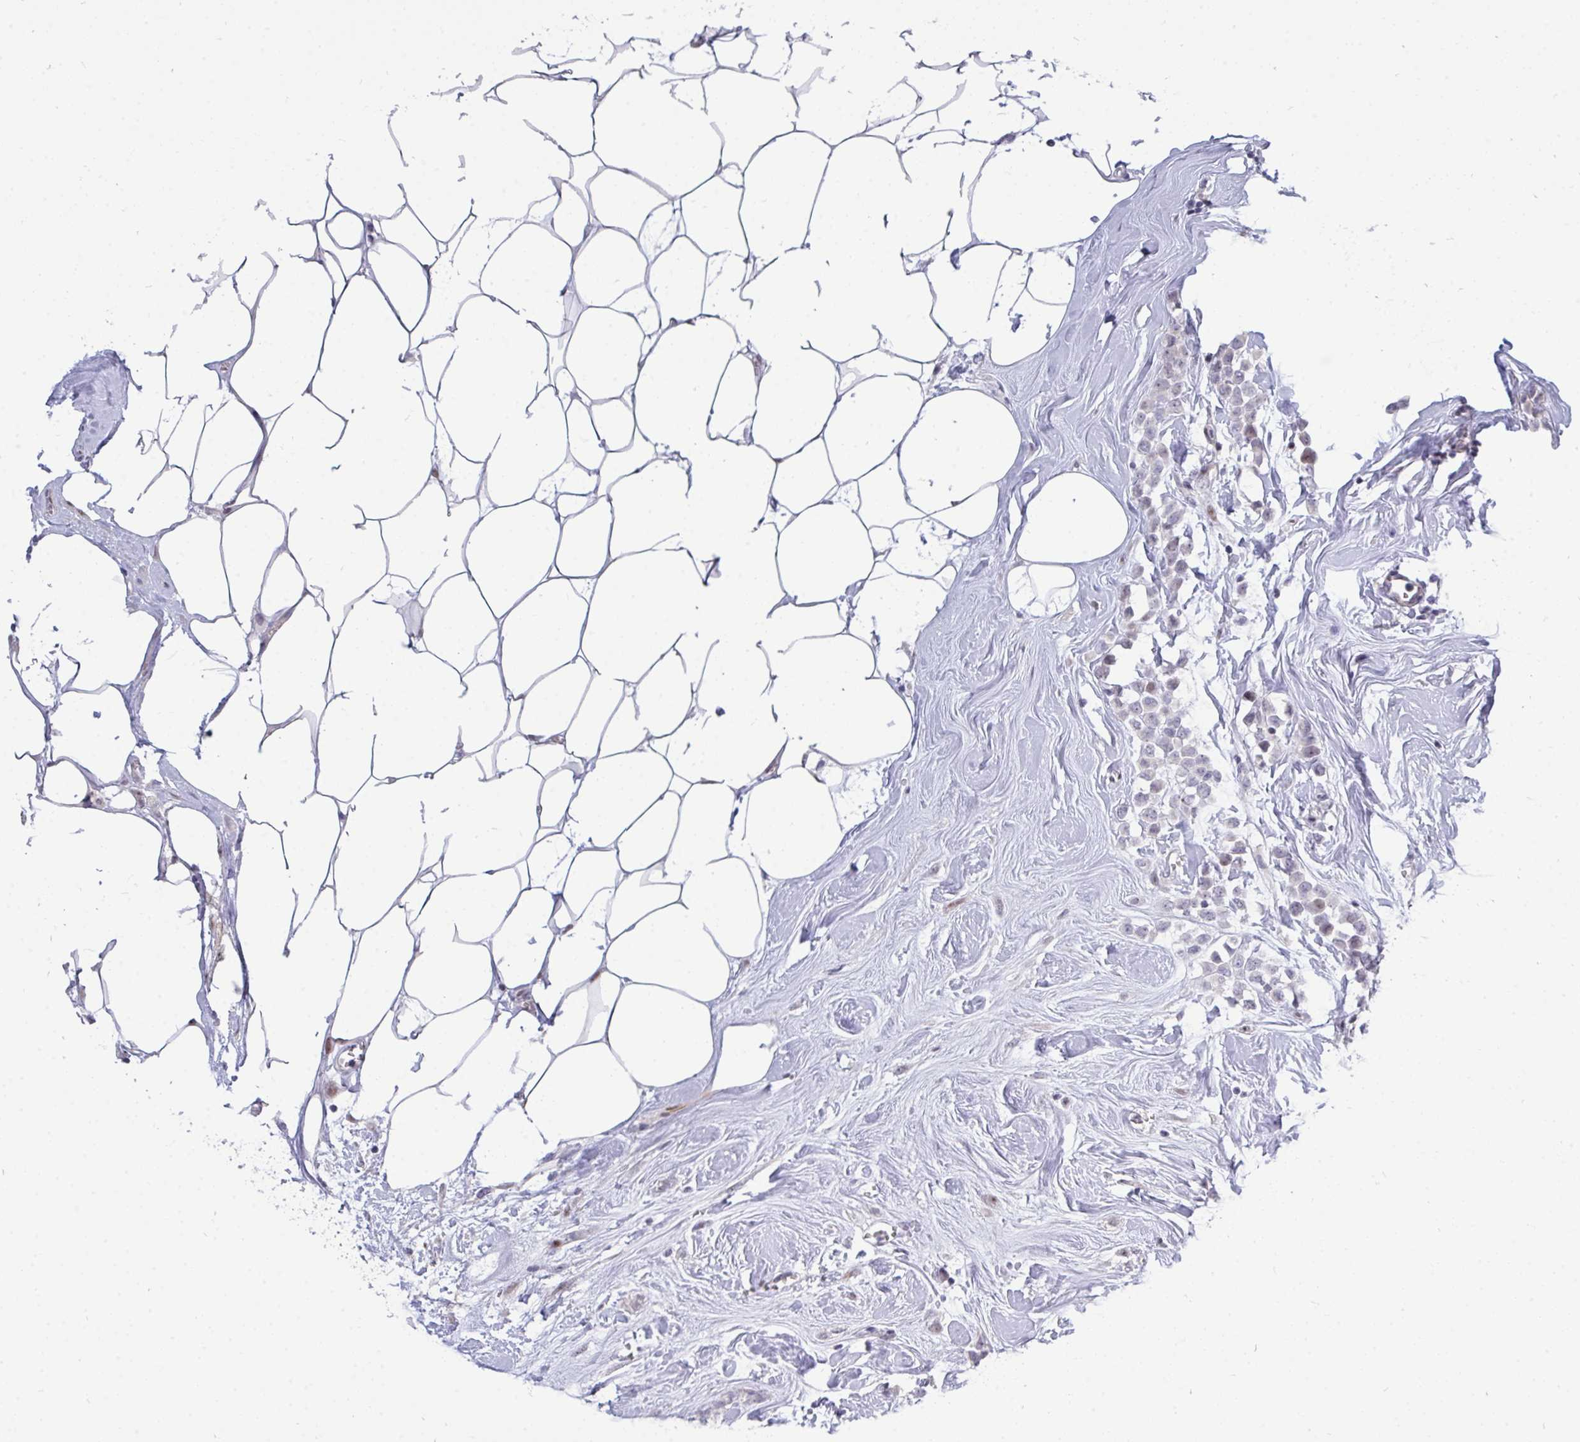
{"staining": {"intensity": "negative", "quantity": "none", "location": "none"}, "tissue": "breast cancer", "cell_type": "Tumor cells", "image_type": "cancer", "snomed": [{"axis": "morphology", "description": "Duct carcinoma"}, {"axis": "topography", "description": "Breast"}], "caption": "Immunohistochemistry histopathology image of human breast cancer stained for a protein (brown), which demonstrates no expression in tumor cells.", "gene": "PLPPR3", "patient": {"sex": "female", "age": 80}}